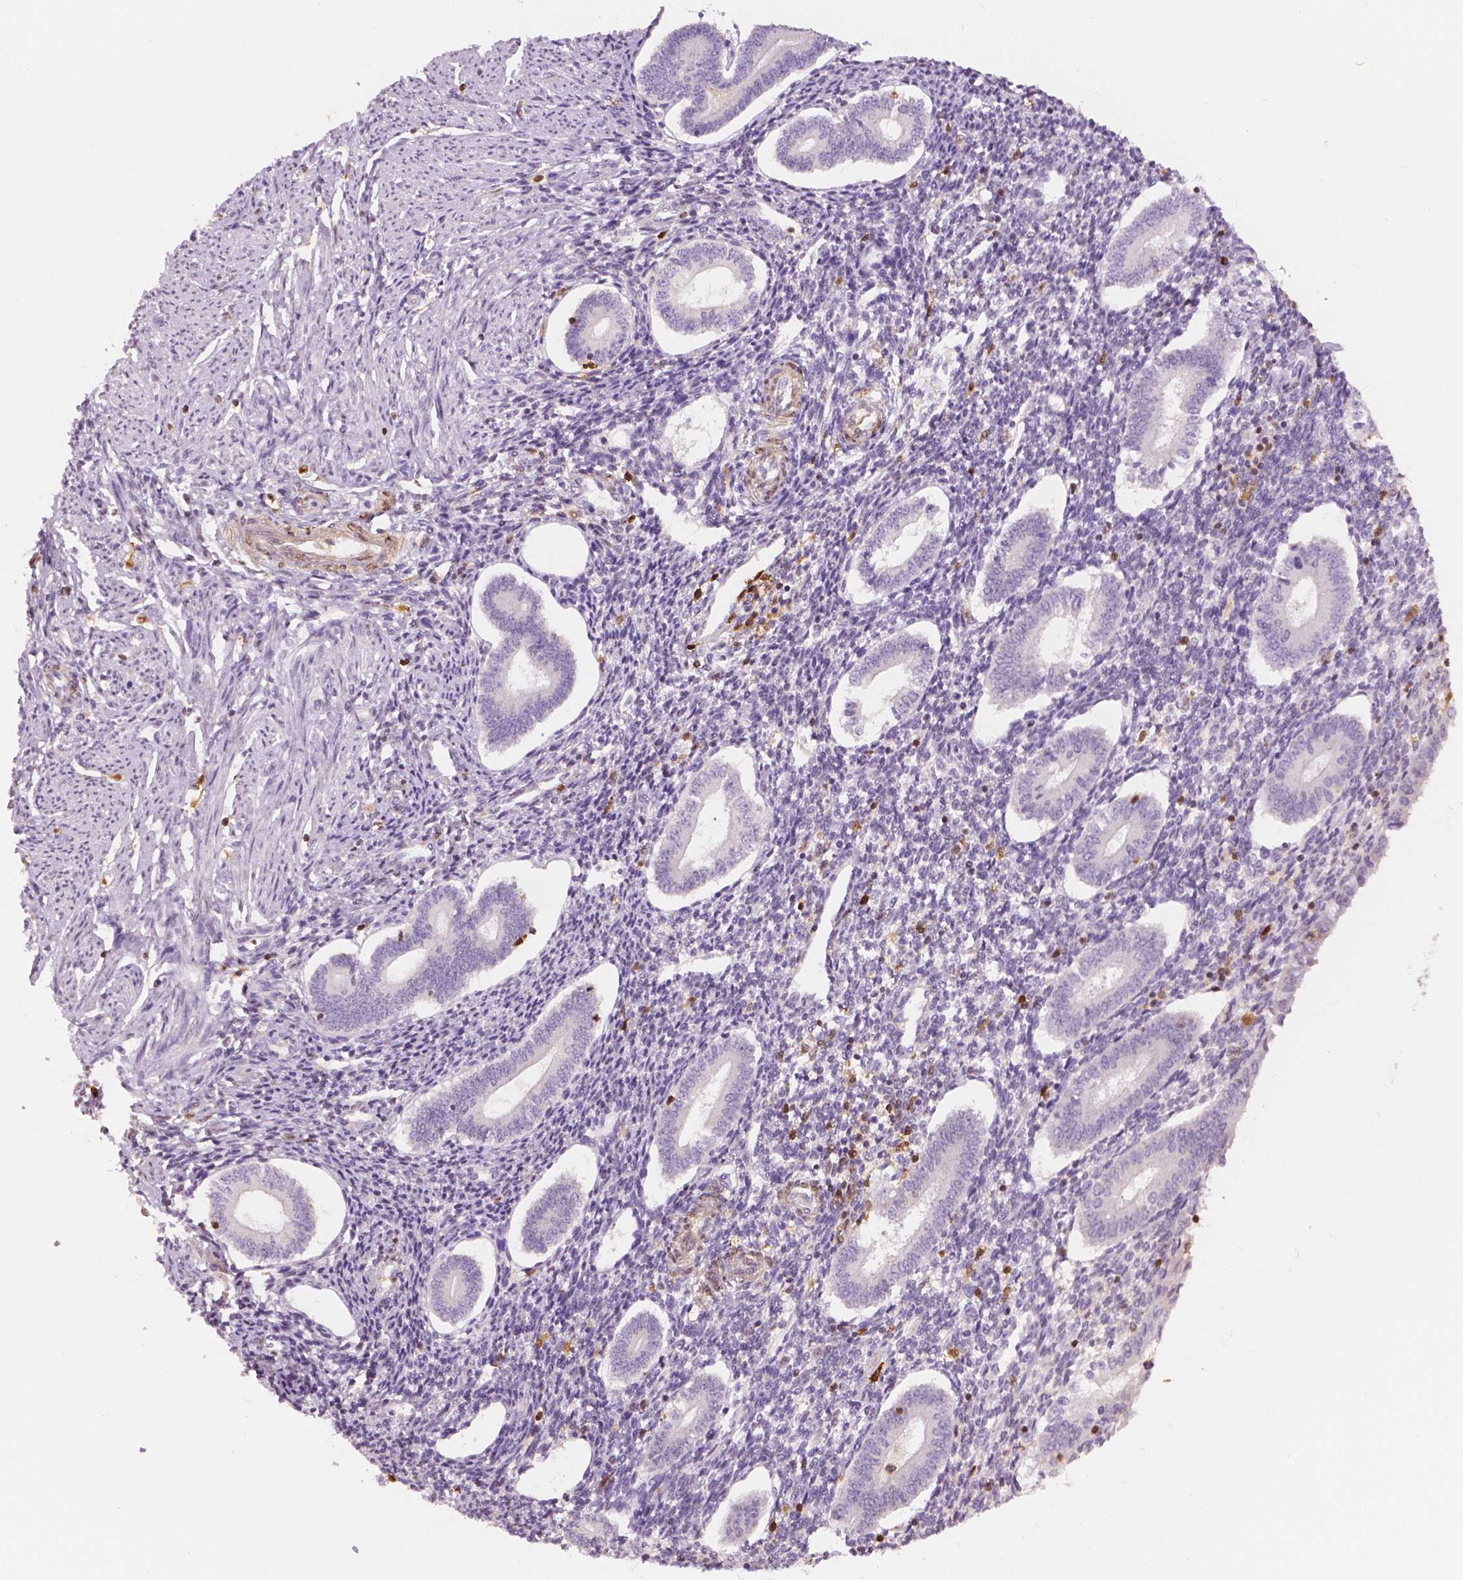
{"staining": {"intensity": "negative", "quantity": "none", "location": "none"}, "tissue": "endometrium", "cell_type": "Cells in endometrial stroma", "image_type": "normal", "snomed": [{"axis": "morphology", "description": "Normal tissue, NOS"}, {"axis": "topography", "description": "Endometrium"}], "caption": "This is an immunohistochemistry micrograph of benign endometrium. There is no positivity in cells in endometrial stroma.", "gene": "S100A4", "patient": {"sex": "female", "age": 40}}